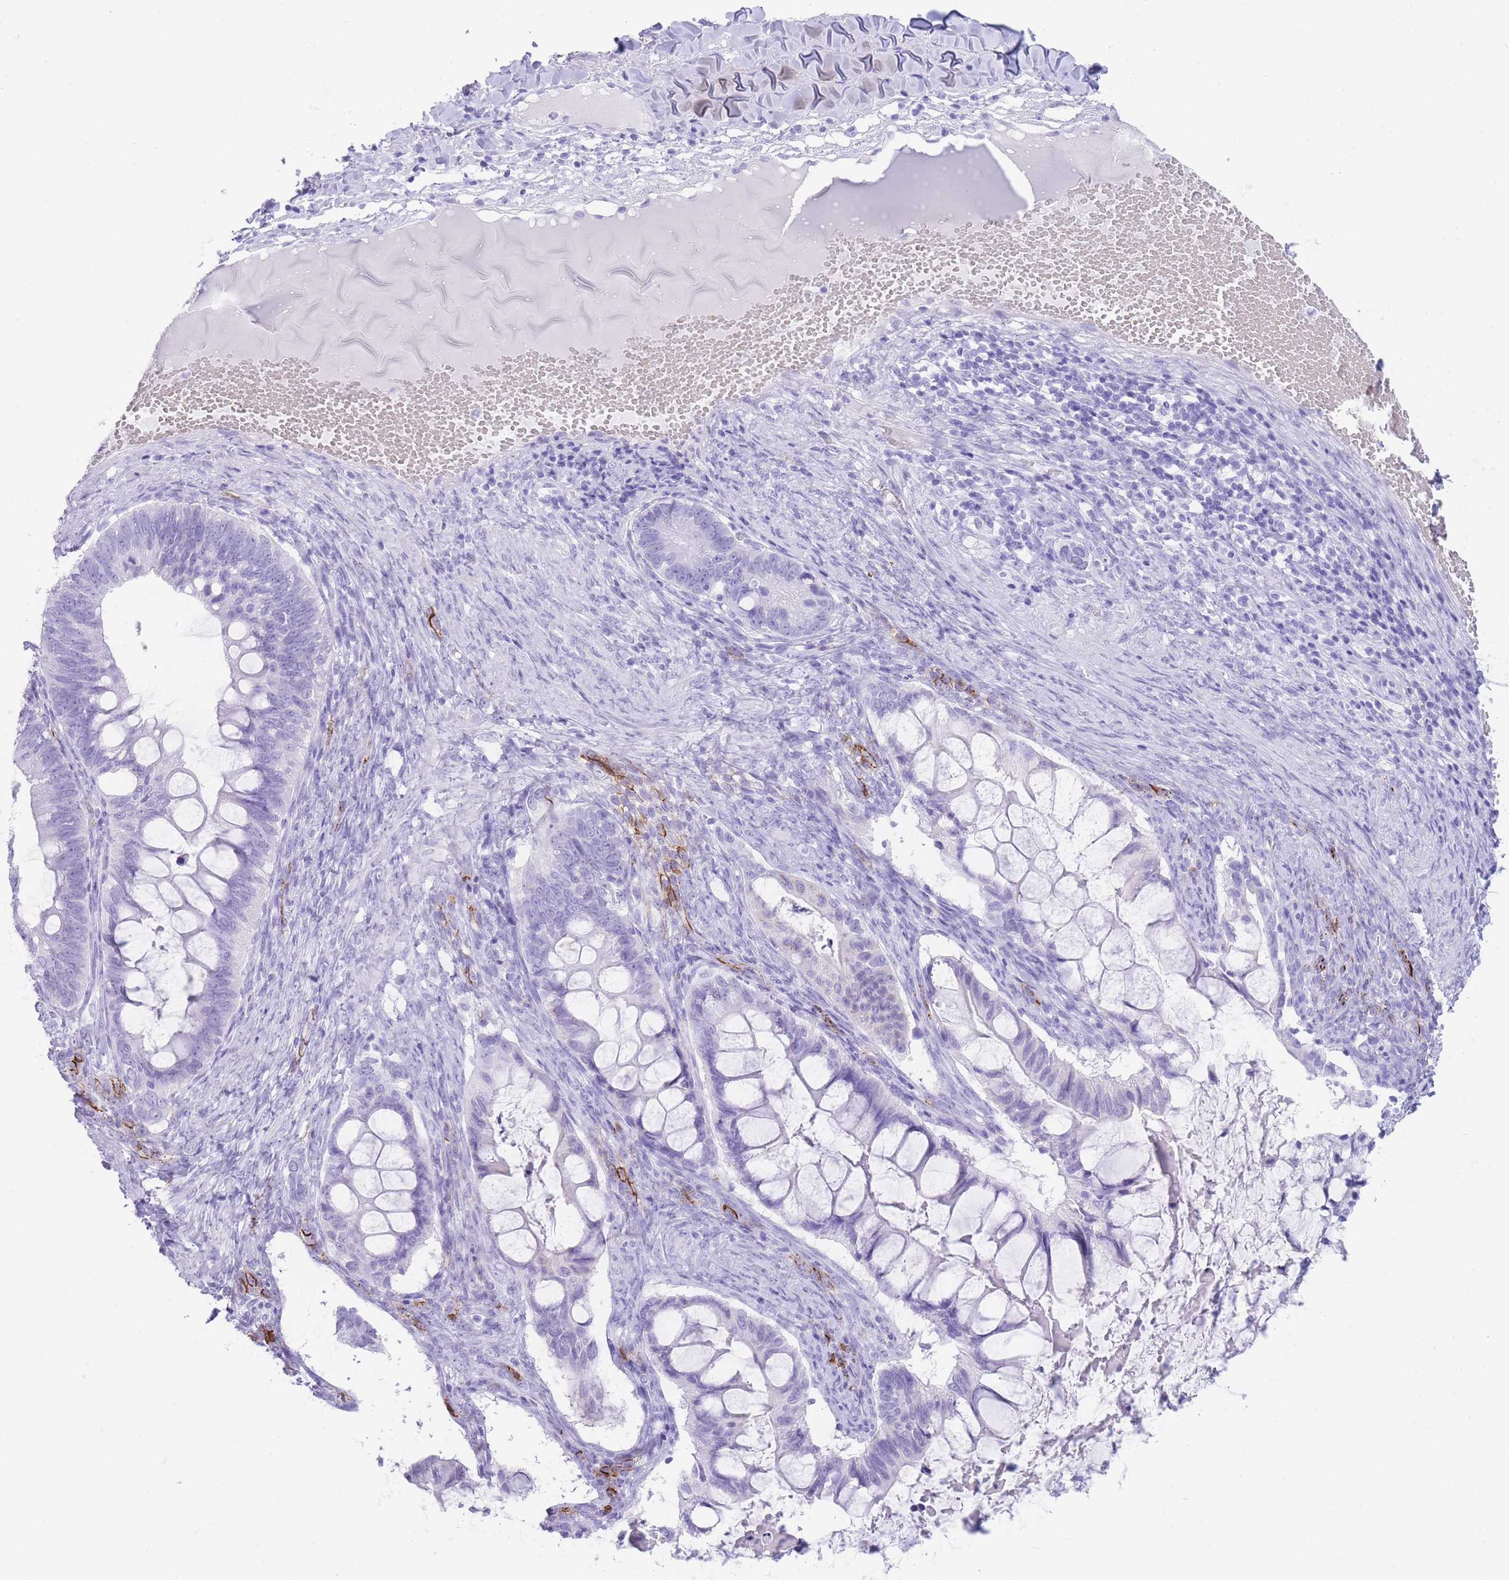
{"staining": {"intensity": "negative", "quantity": "none", "location": "none"}, "tissue": "ovarian cancer", "cell_type": "Tumor cells", "image_type": "cancer", "snomed": [{"axis": "morphology", "description": "Cystadenocarcinoma, mucinous, NOS"}, {"axis": "topography", "description": "Ovary"}], "caption": "This is an immunohistochemistry micrograph of ovarian mucinous cystadenocarcinoma. There is no positivity in tumor cells.", "gene": "ELOA2", "patient": {"sex": "female", "age": 61}}